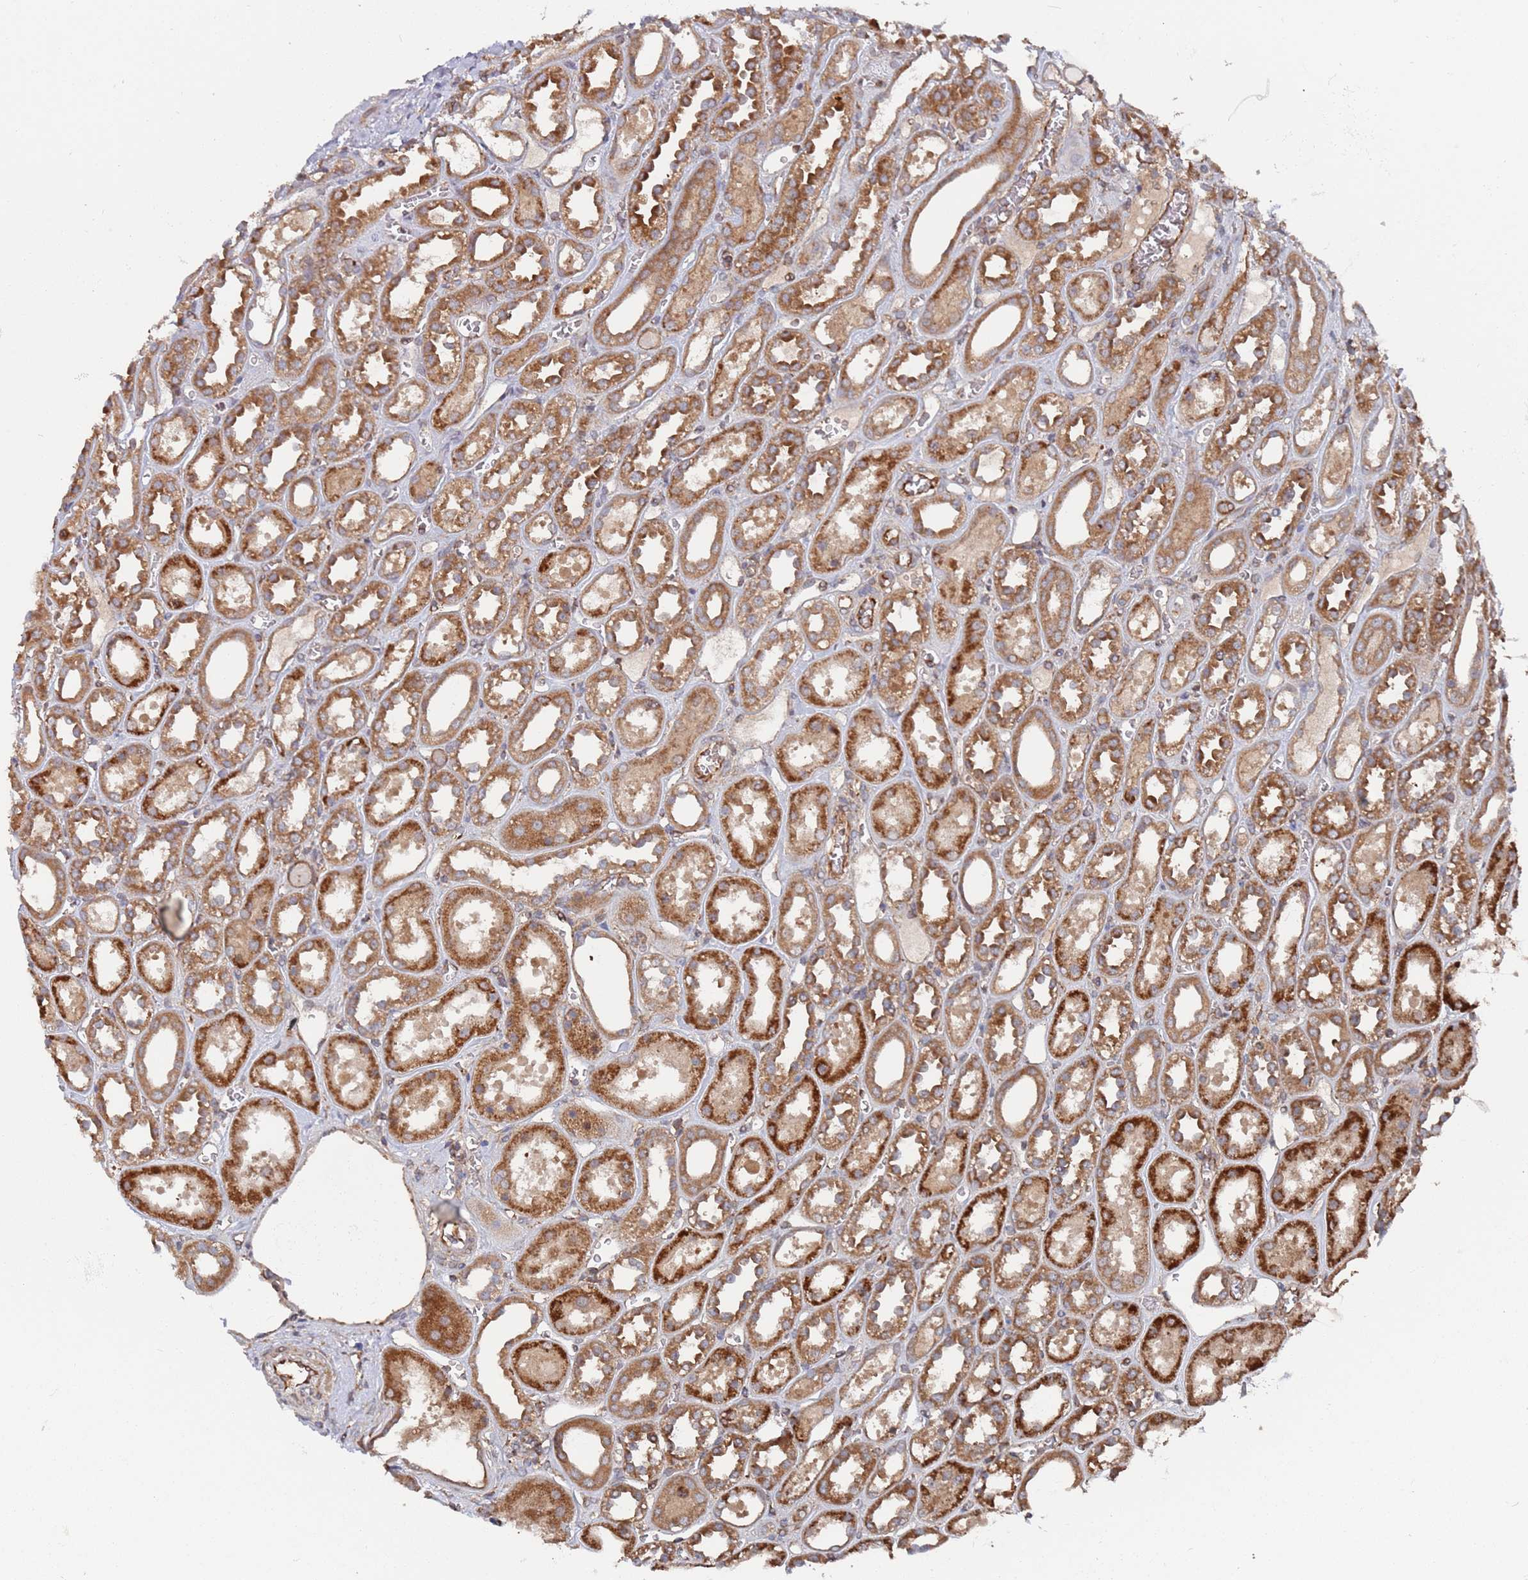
{"staining": {"intensity": "strong", "quantity": ">75%", "location": "cytoplasmic/membranous"}, "tissue": "kidney", "cell_type": "Cells in glomeruli", "image_type": "normal", "snomed": [{"axis": "morphology", "description": "Normal tissue, NOS"}, {"axis": "topography", "description": "Kidney"}], "caption": "Strong cytoplasmic/membranous positivity is seen in approximately >75% of cells in glomeruli in unremarkable kidney. The staining was performed using DAB to visualize the protein expression in brown, while the nuclei were stained in blue with hematoxylin (Magnification: 20x).", "gene": "DDX60", "patient": {"sex": "female", "age": 41}}